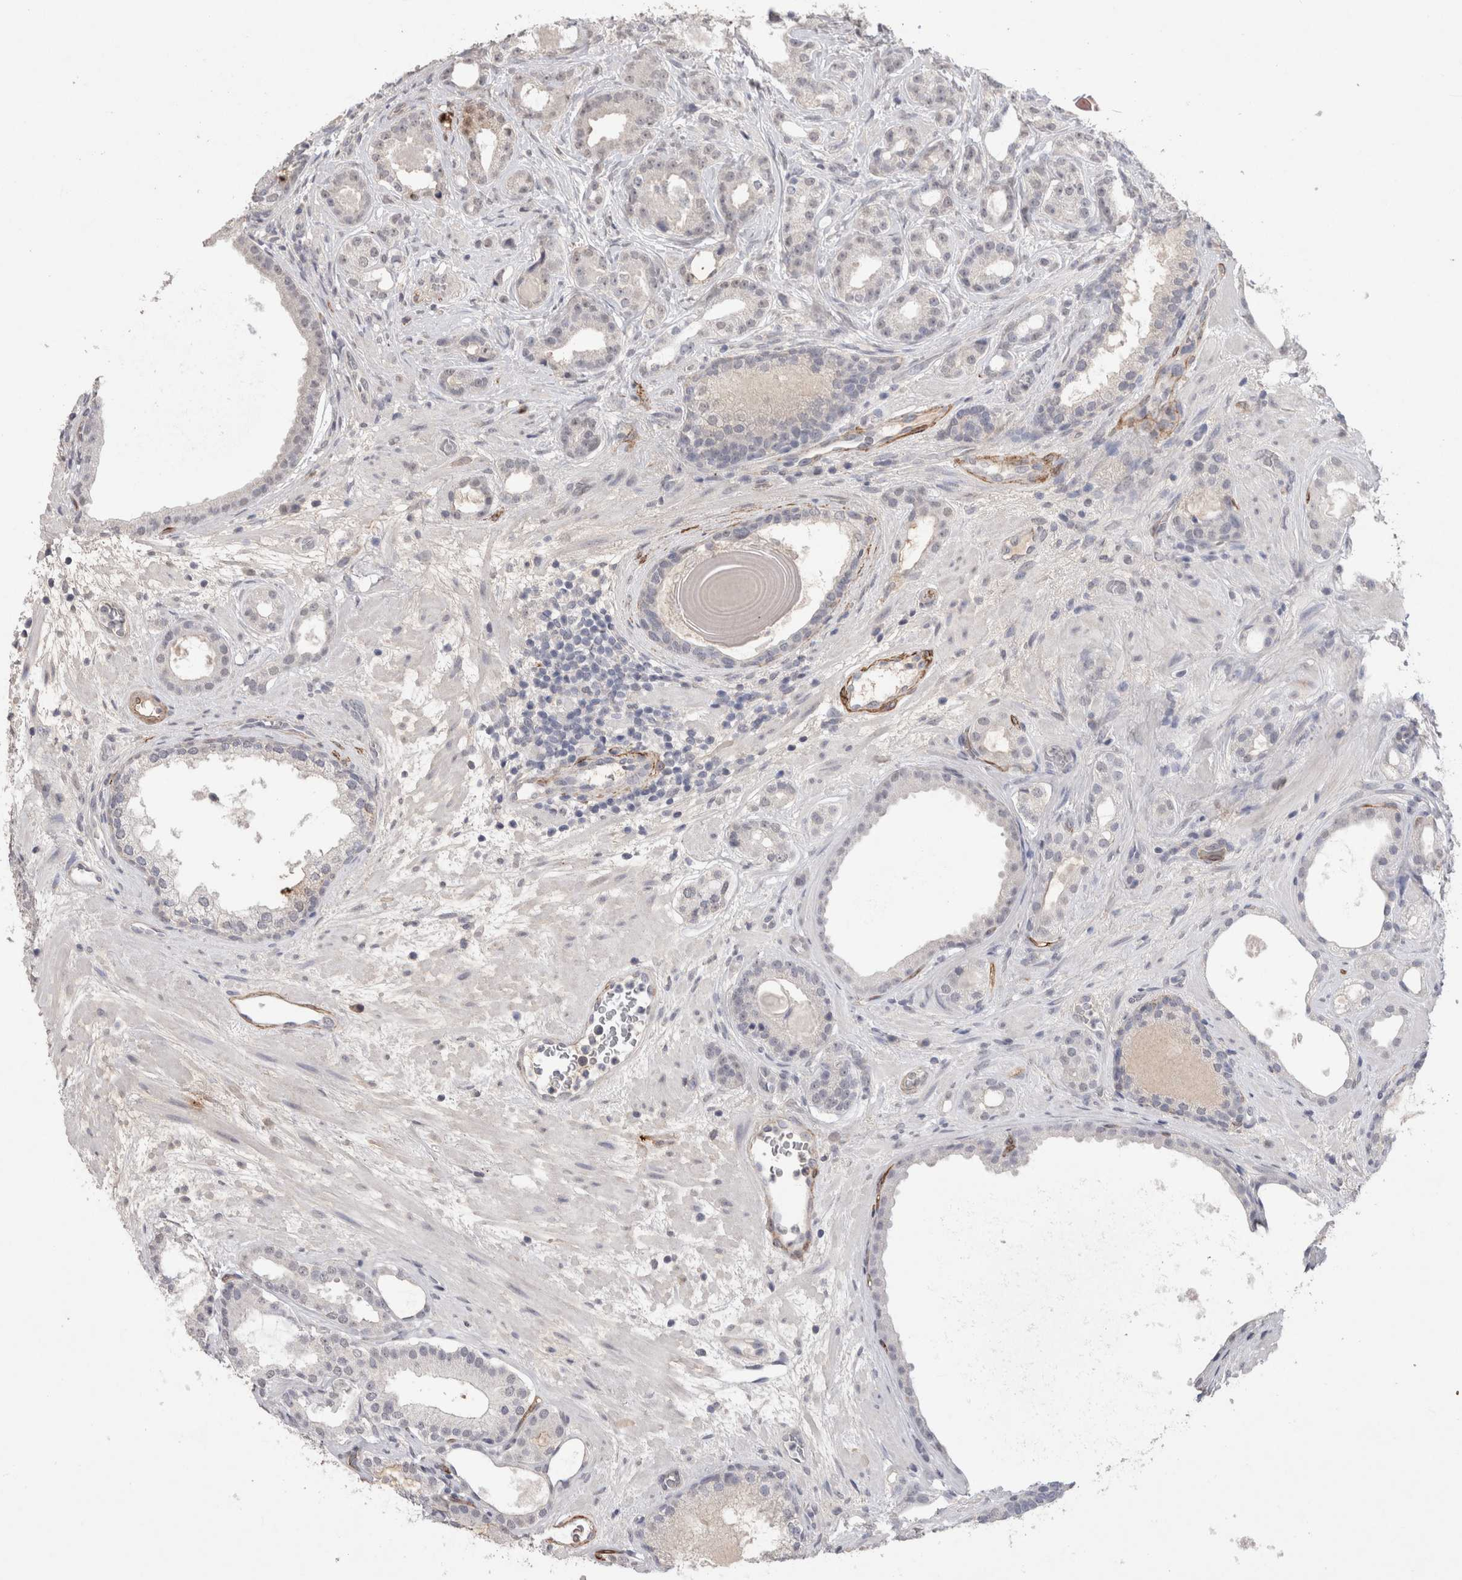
{"staining": {"intensity": "negative", "quantity": "none", "location": "none"}, "tissue": "prostate cancer", "cell_type": "Tumor cells", "image_type": "cancer", "snomed": [{"axis": "morphology", "description": "Adenocarcinoma, High grade"}, {"axis": "topography", "description": "Prostate"}], "caption": "This is an immunohistochemistry (IHC) micrograph of human prostate high-grade adenocarcinoma. There is no staining in tumor cells.", "gene": "CDH13", "patient": {"sex": "male", "age": 60}}